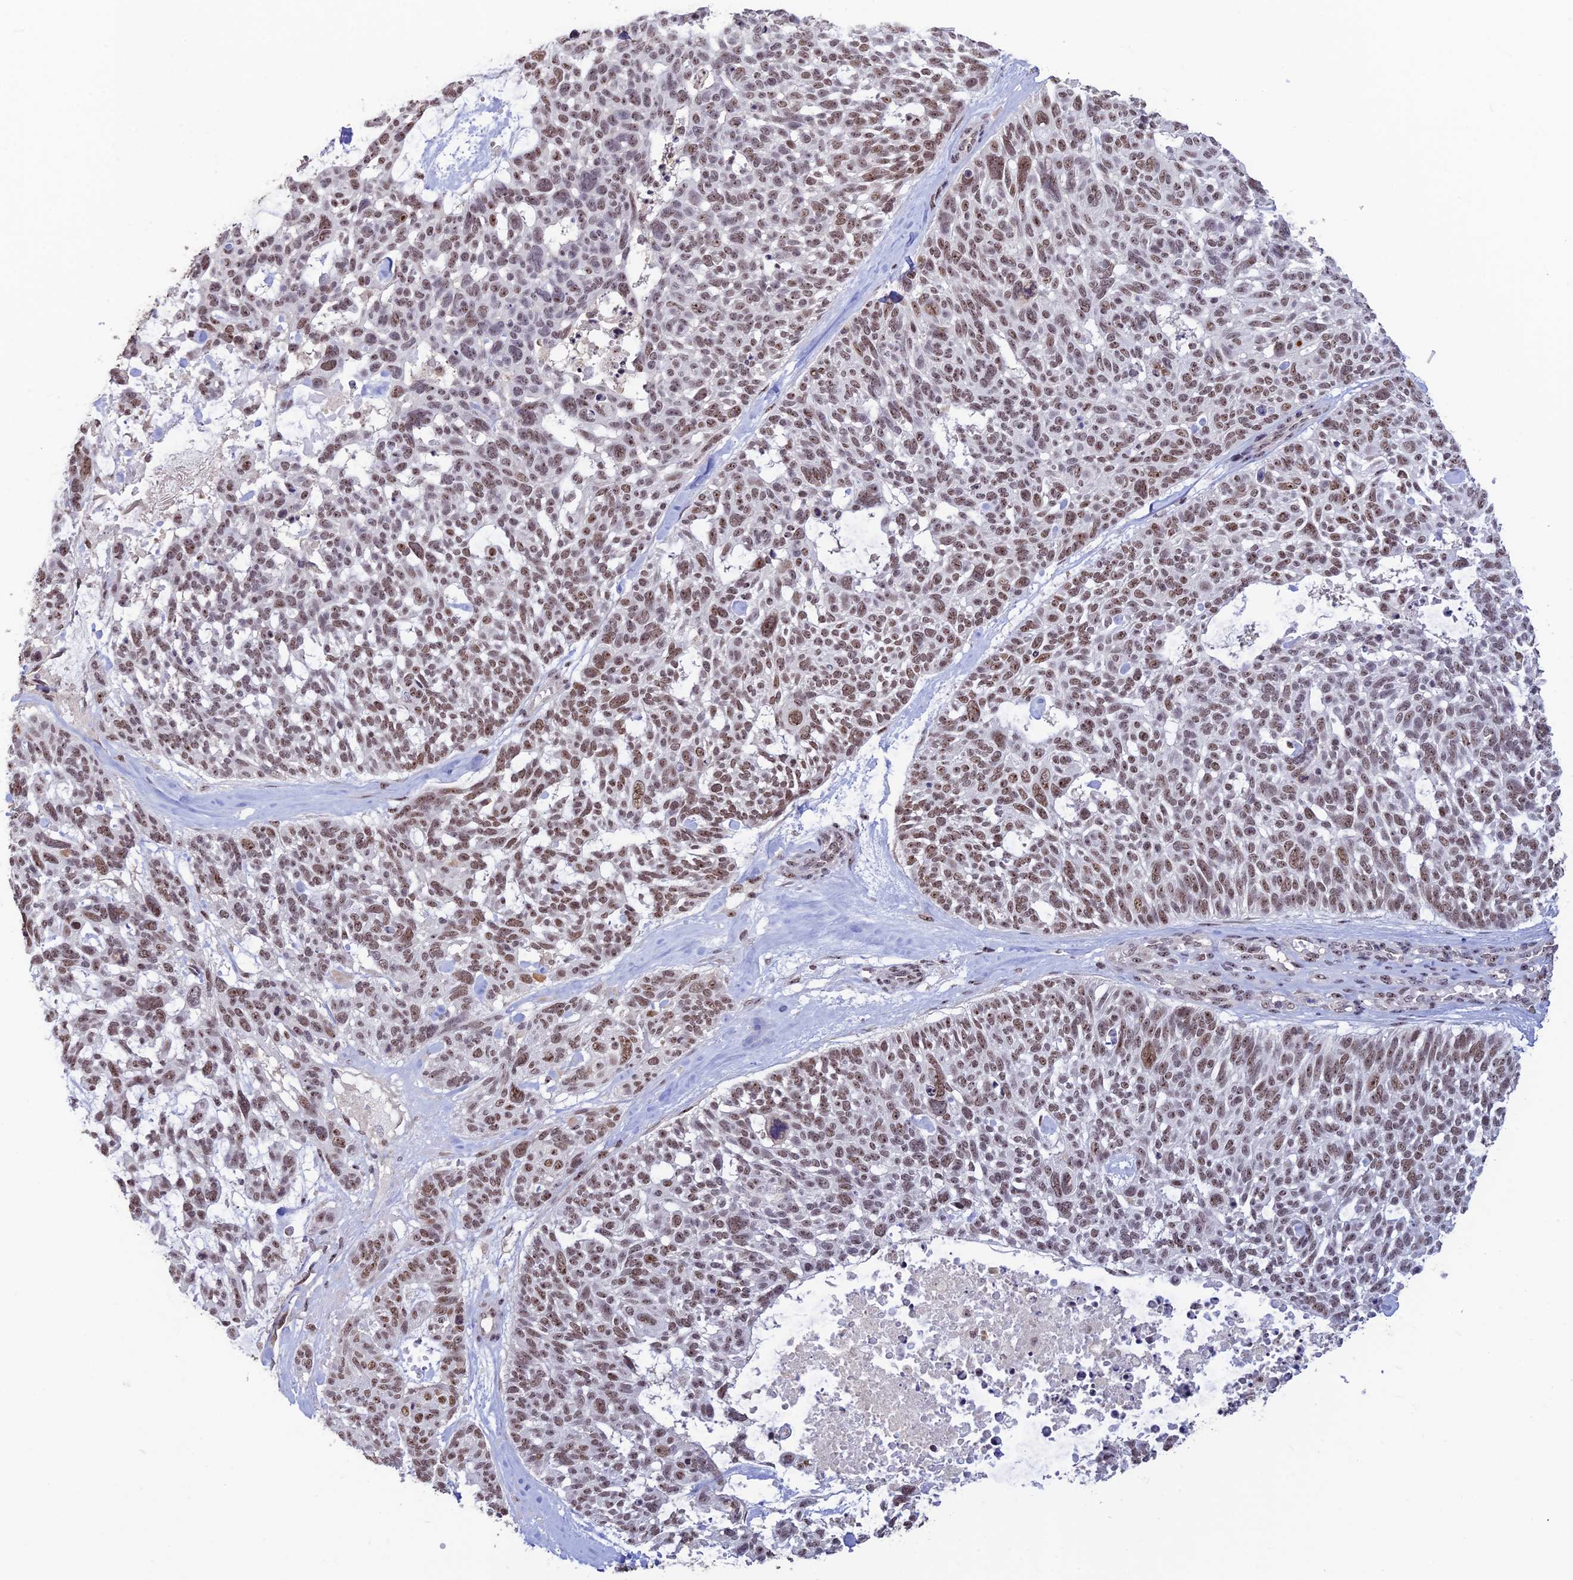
{"staining": {"intensity": "moderate", "quantity": ">75%", "location": "nuclear"}, "tissue": "skin cancer", "cell_type": "Tumor cells", "image_type": "cancer", "snomed": [{"axis": "morphology", "description": "Basal cell carcinoma"}, {"axis": "topography", "description": "Skin"}], "caption": "IHC photomicrograph of human basal cell carcinoma (skin) stained for a protein (brown), which exhibits medium levels of moderate nuclear staining in about >75% of tumor cells.", "gene": "POLR1G", "patient": {"sex": "male", "age": 88}}